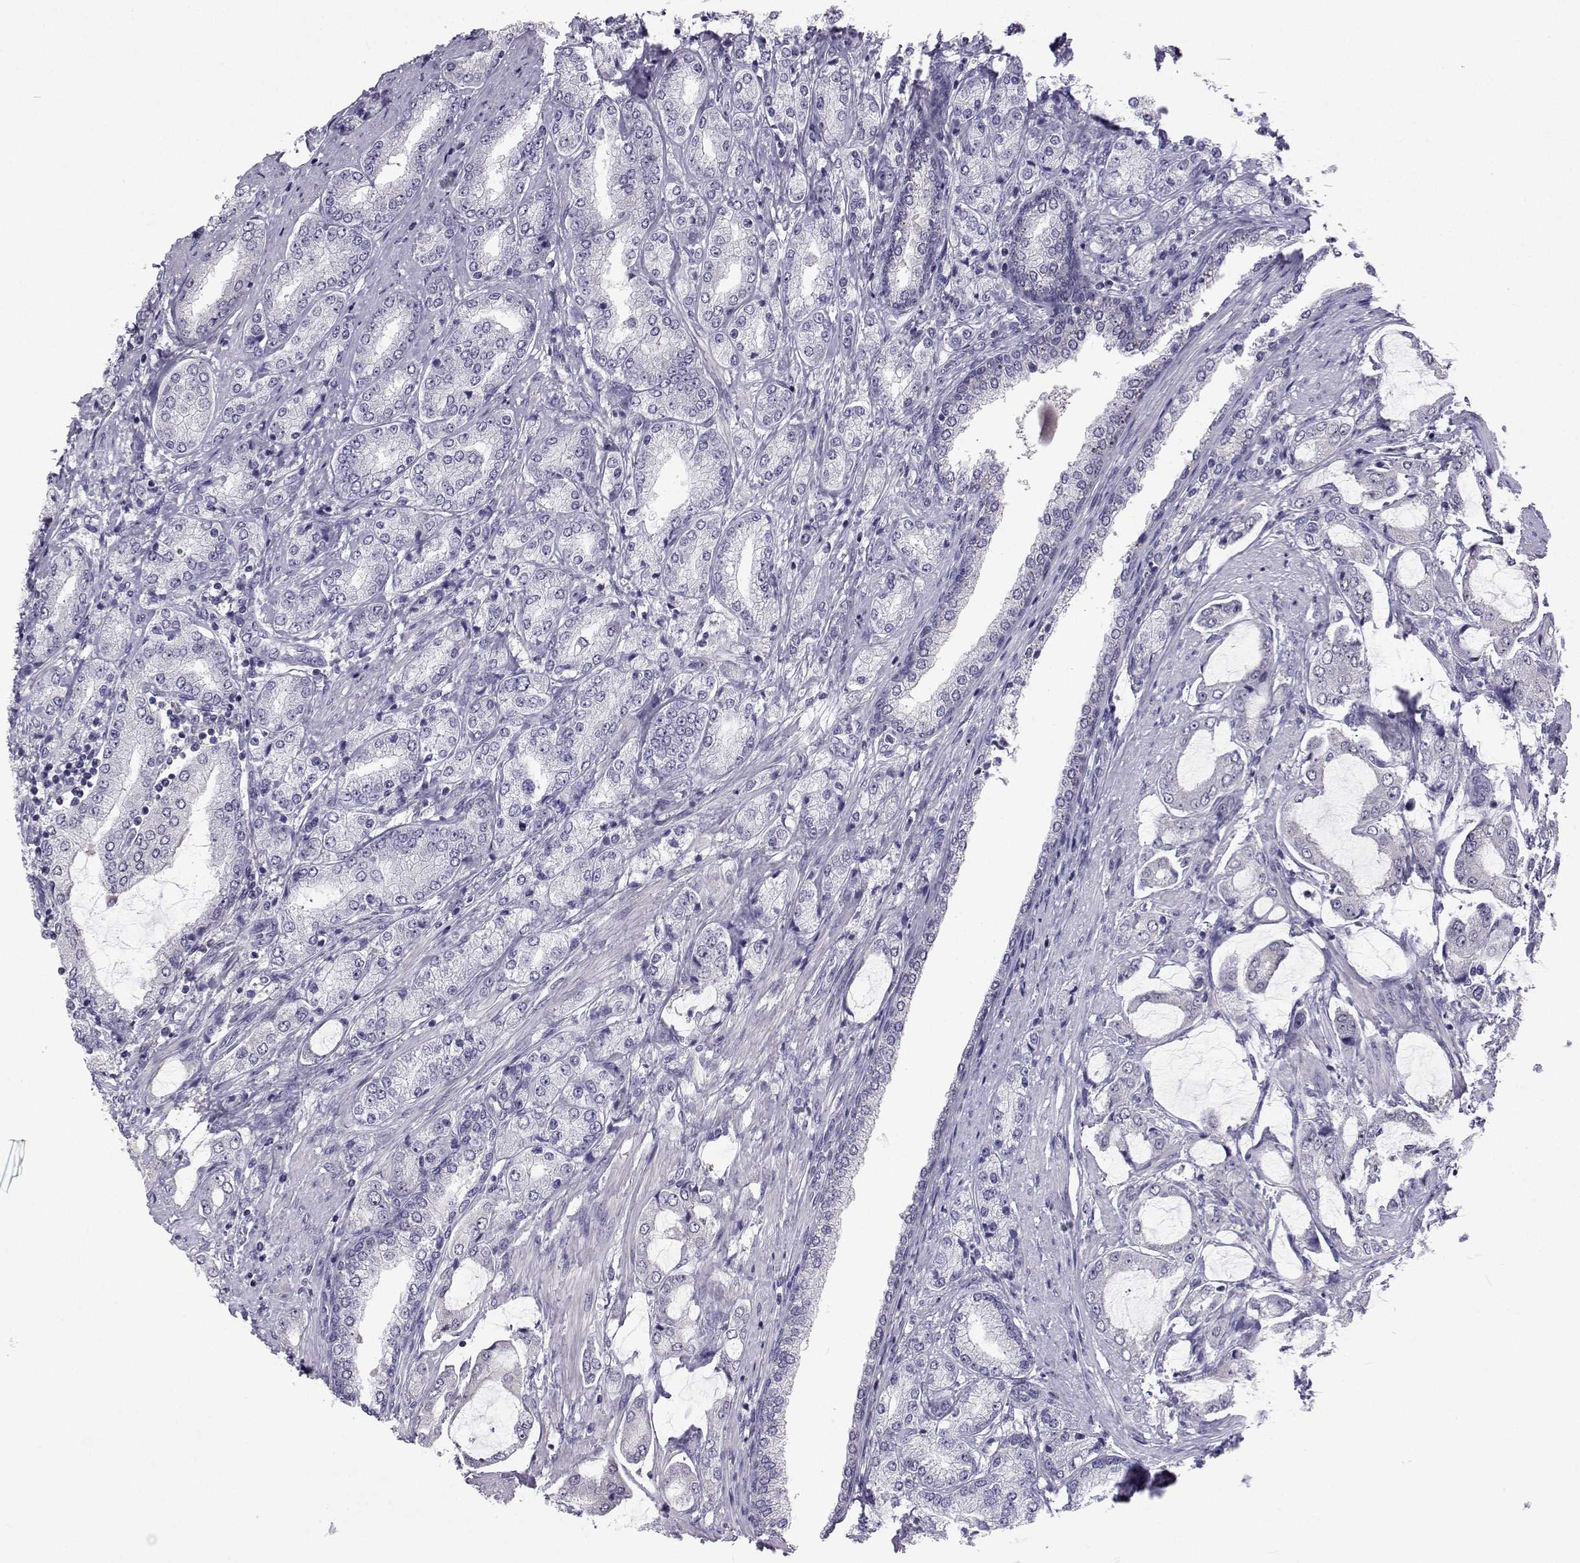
{"staining": {"intensity": "negative", "quantity": "none", "location": "none"}, "tissue": "prostate cancer", "cell_type": "Tumor cells", "image_type": "cancer", "snomed": [{"axis": "morphology", "description": "Adenocarcinoma, NOS"}, {"axis": "topography", "description": "Prostate"}], "caption": "This micrograph is of prostate cancer stained with immunohistochemistry (IHC) to label a protein in brown with the nuclei are counter-stained blue. There is no positivity in tumor cells.", "gene": "GALM", "patient": {"sex": "male", "age": 63}}